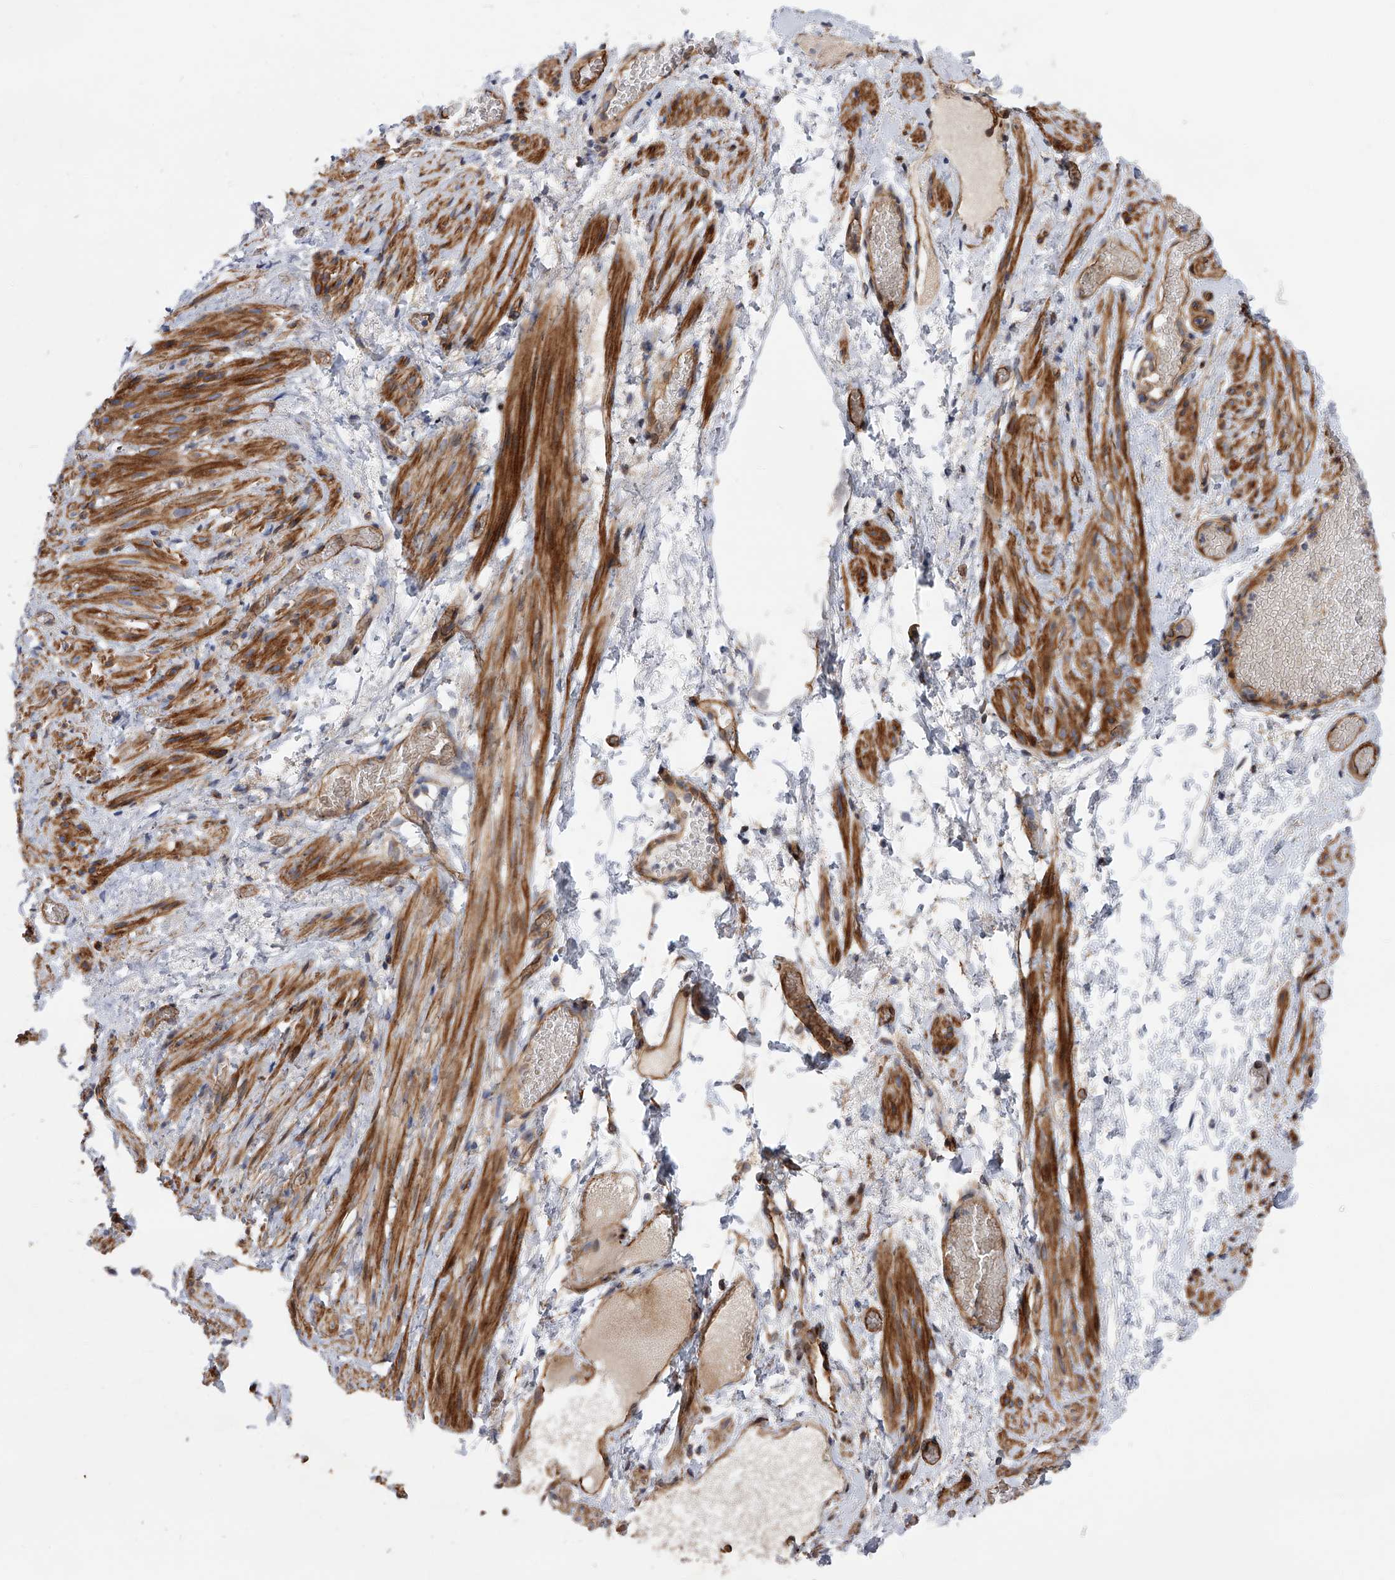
{"staining": {"intensity": "moderate", "quantity": ">75%", "location": "cytoplasmic/membranous"}, "tissue": "adipose tissue", "cell_type": "Adipocytes", "image_type": "normal", "snomed": [{"axis": "morphology", "description": "Normal tissue, NOS"}, {"axis": "topography", "description": "Smooth muscle"}, {"axis": "topography", "description": "Peripheral nerve tissue"}], "caption": "Immunohistochemistry (IHC) staining of benign adipose tissue, which demonstrates medium levels of moderate cytoplasmic/membranous staining in about >75% of adipocytes indicating moderate cytoplasmic/membranous protein expression. The staining was performed using DAB (3,3'-diaminobenzidine) (brown) for protein detection and nuclei were counterstained in hematoxylin (blue).", "gene": "PDSS2", "patient": {"sex": "female", "age": 39}}